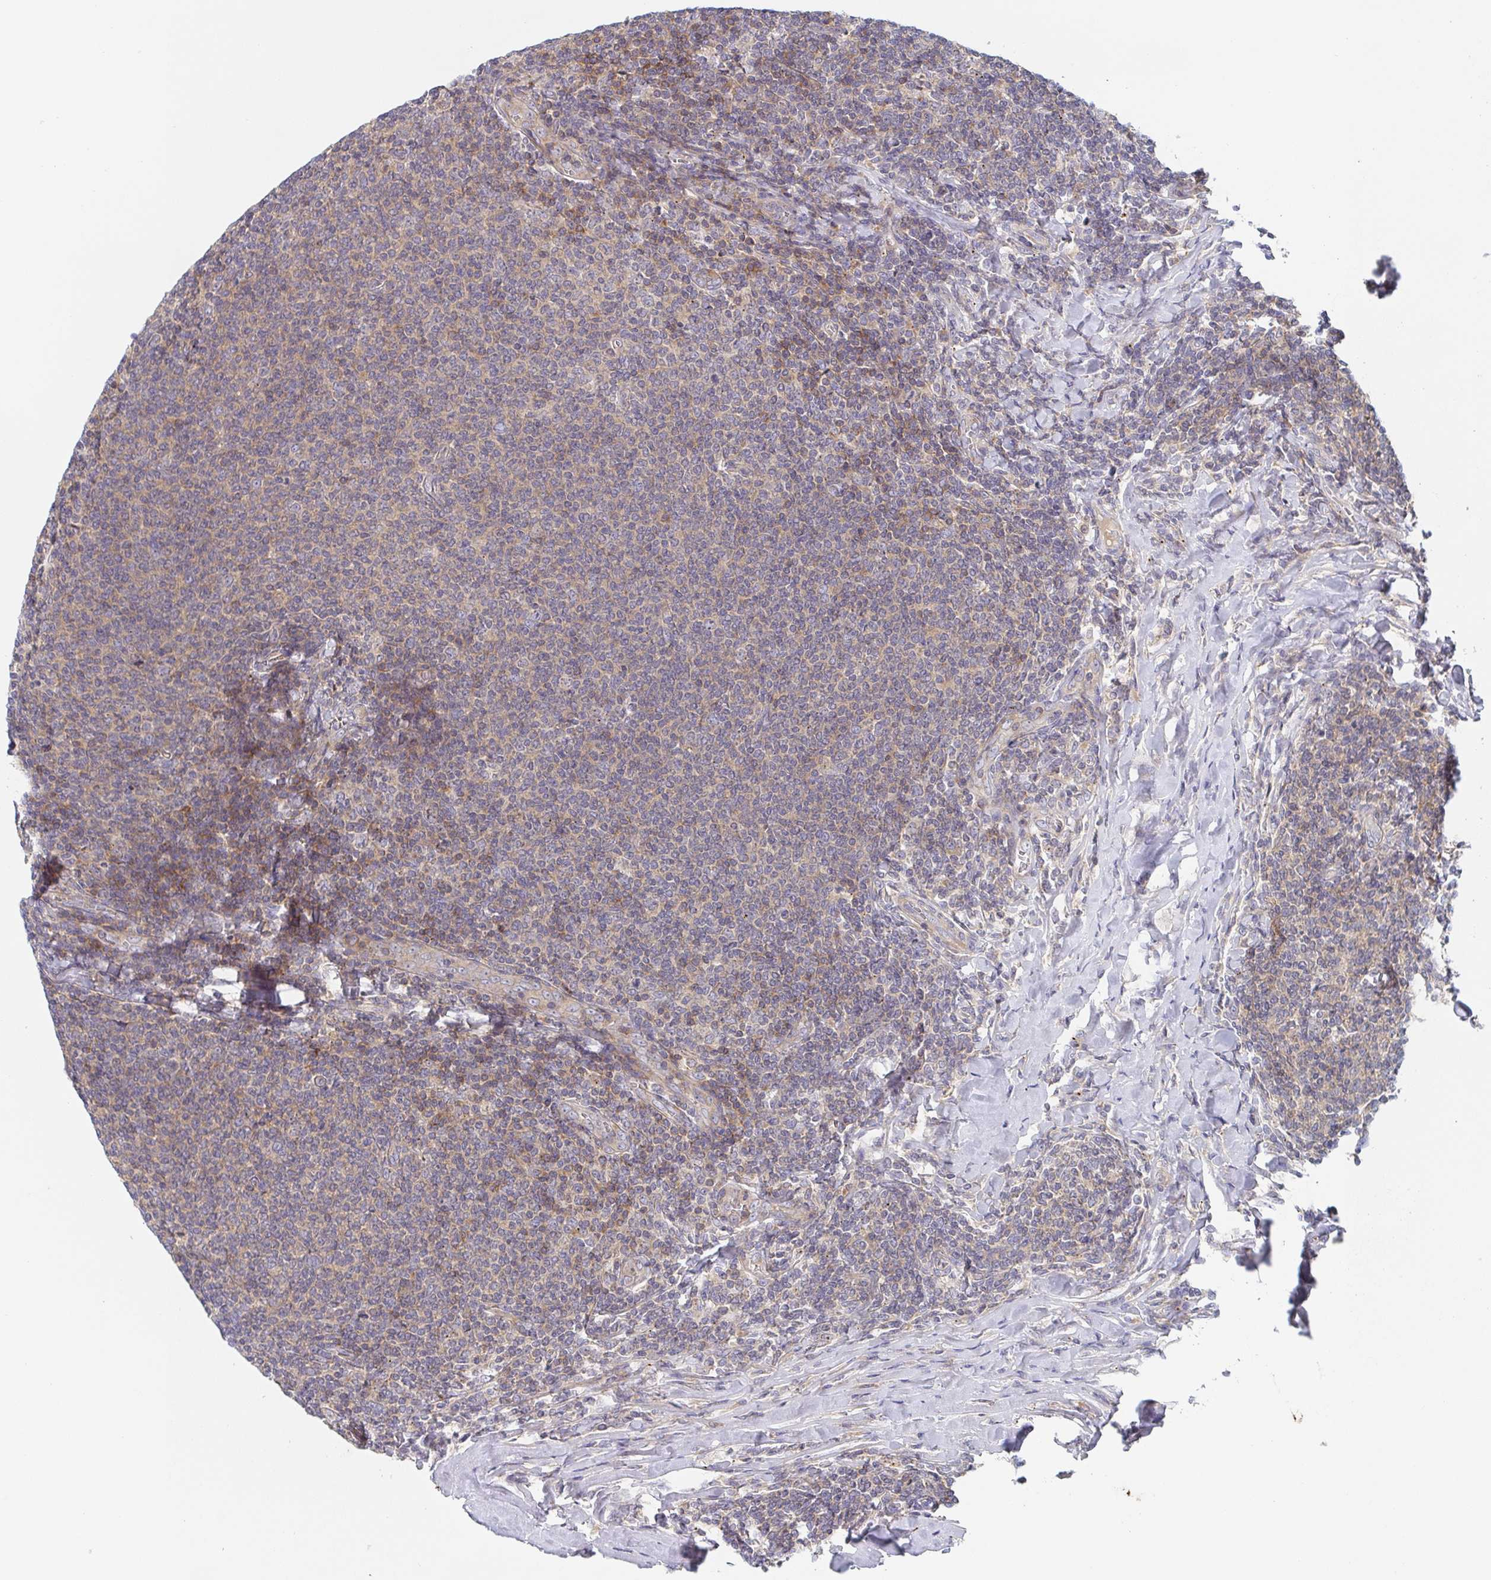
{"staining": {"intensity": "negative", "quantity": "none", "location": "none"}, "tissue": "lymphoma", "cell_type": "Tumor cells", "image_type": "cancer", "snomed": [{"axis": "morphology", "description": "Malignant lymphoma, non-Hodgkin's type, Low grade"}, {"axis": "topography", "description": "Lymph node"}], "caption": "Immunohistochemistry (IHC) histopathology image of human malignant lymphoma, non-Hodgkin's type (low-grade) stained for a protein (brown), which shows no positivity in tumor cells.", "gene": "TUFT1", "patient": {"sex": "male", "age": 52}}